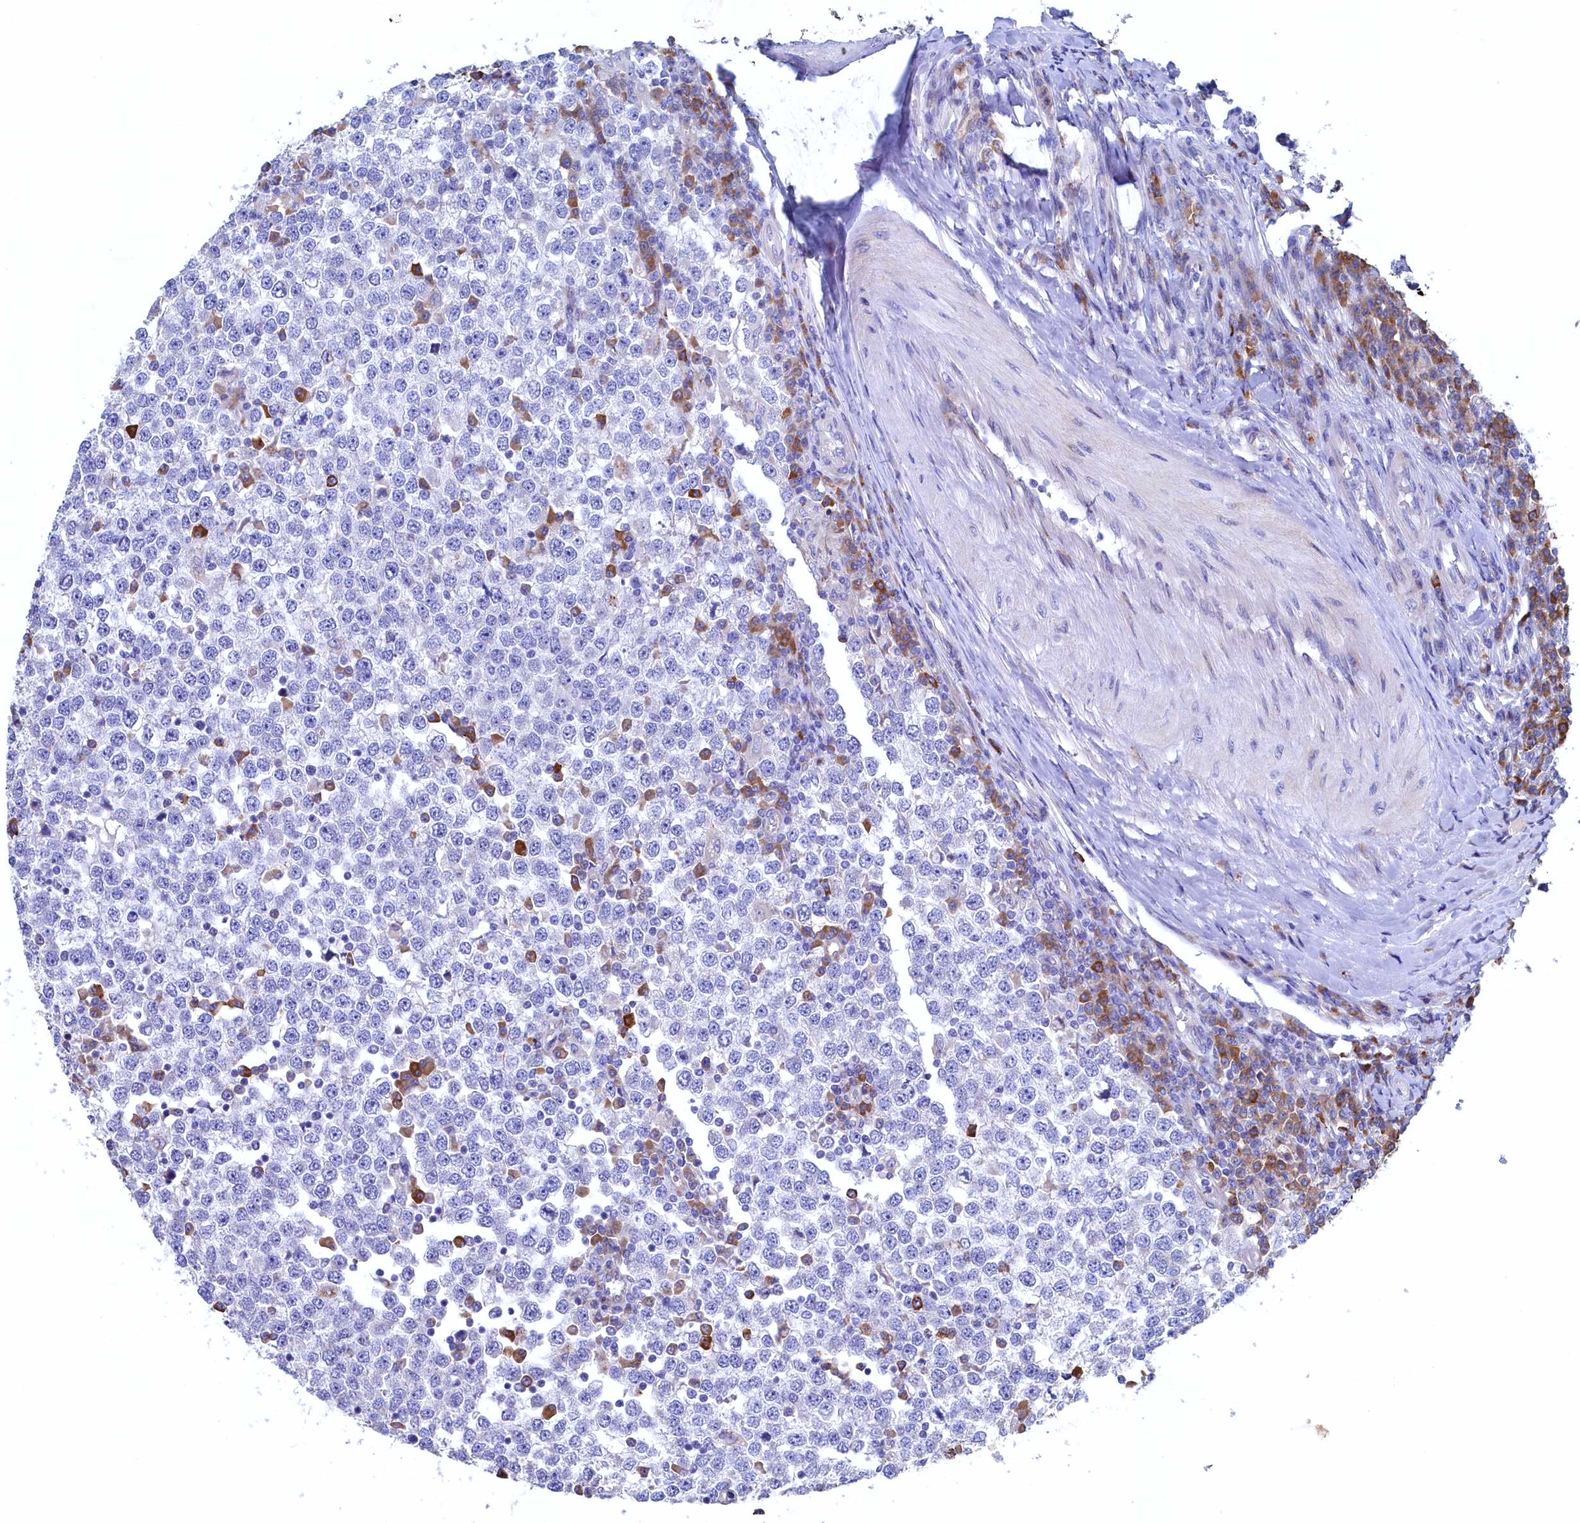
{"staining": {"intensity": "negative", "quantity": "none", "location": "none"}, "tissue": "testis cancer", "cell_type": "Tumor cells", "image_type": "cancer", "snomed": [{"axis": "morphology", "description": "Seminoma, NOS"}, {"axis": "topography", "description": "Testis"}], "caption": "Testis seminoma was stained to show a protein in brown. There is no significant expression in tumor cells. (DAB (3,3'-diaminobenzidine) immunohistochemistry with hematoxylin counter stain).", "gene": "CBLIF", "patient": {"sex": "male", "age": 65}}